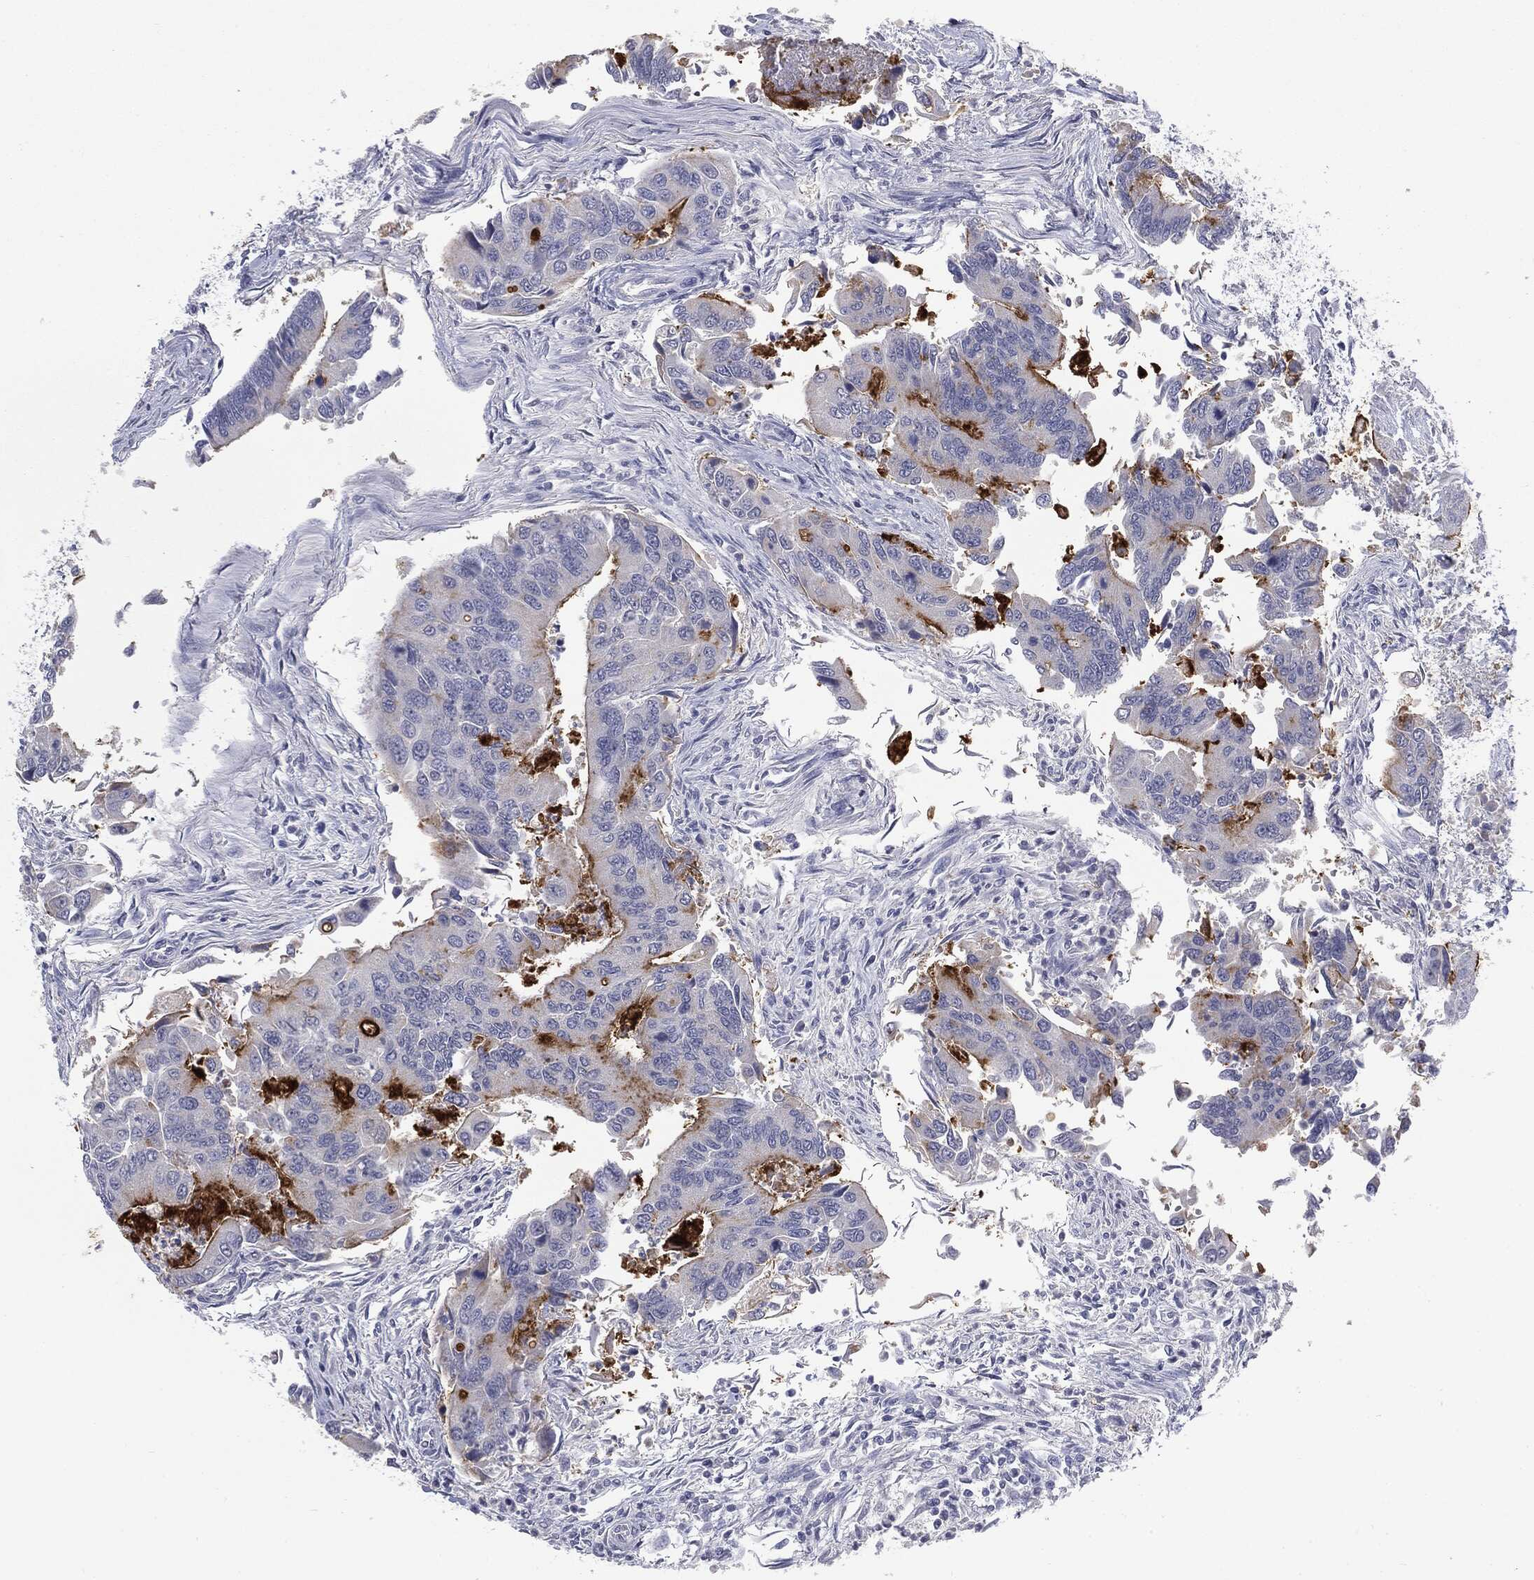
{"staining": {"intensity": "moderate", "quantity": "<25%", "location": "cytoplasmic/membranous"}, "tissue": "colorectal cancer", "cell_type": "Tumor cells", "image_type": "cancer", "snomed": [{"axis": "morphology", "description": "Adenocarcinoma, NOS"}, {"axis": "topography", "description": "Colon"}], "caption": "Colorectal cancer (adenocarcinoma) stained with IHC exhibits moderate cytoplasmic/membranous expression in approximately <25% of tumor cells.", "gene": "MUC1", "patient": {"sex": "female", "age": 67}}